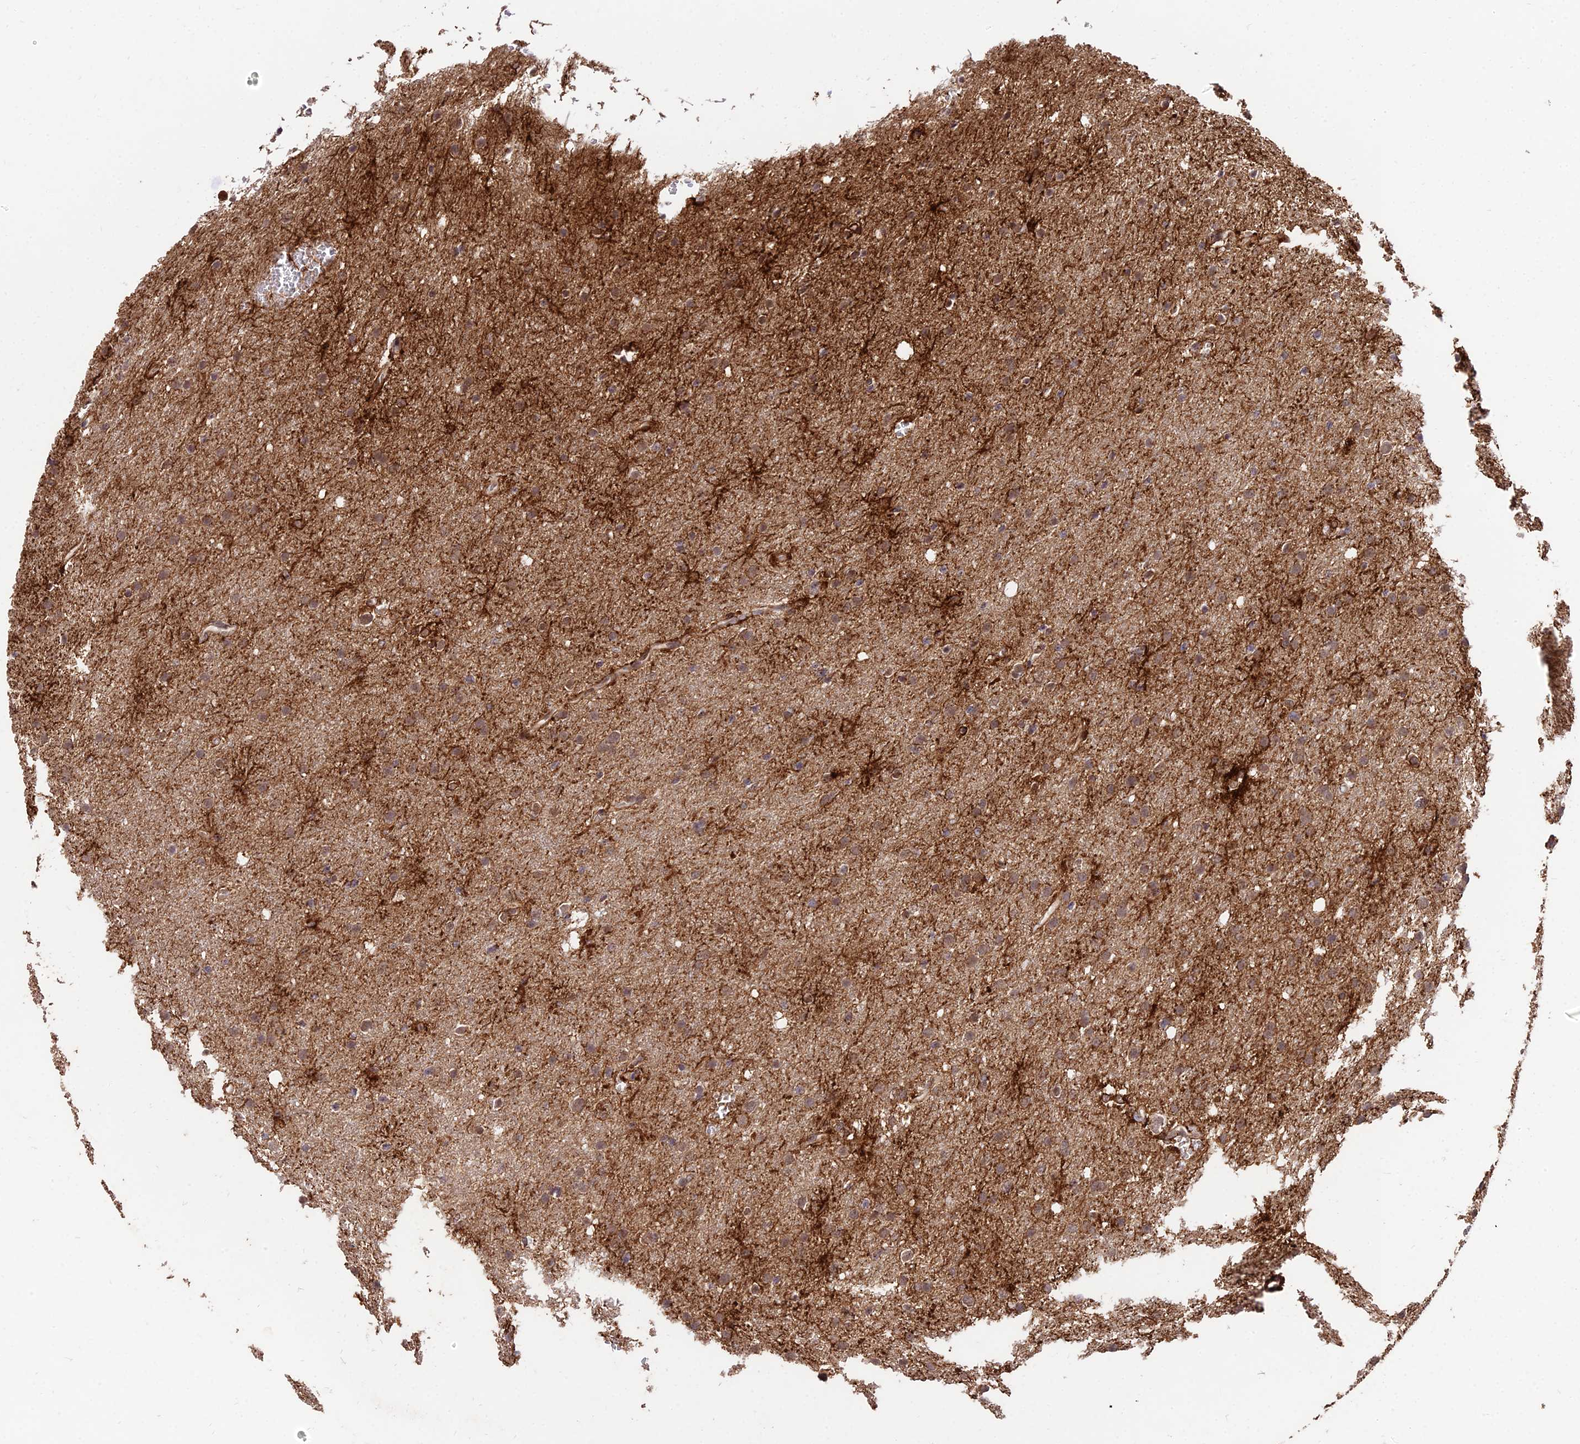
{"staining": {"intensity": "moderate", "quantity": ">75%", "location": "cytoplasmic/membranous"}, "tissue": "glioma", "cell_type": "Tumor cells", "image_type": "cancer", "snomed": [{"axis": "morphology", "description": "Glioma, malignant, High grade"}, {"axis": "topography", "description": "Cerebral cortex"}], "caption": "Immunohistochemistry (IHC) image of malignant glioma (high-grade) stained for a protein (brown), which exhibits medium levels of moderate cytoplasmic/membranous positivity in approximately >75% of tumor cells.", "gene": "ZNF85", "patient": {"sex": "female", "age": 36}}